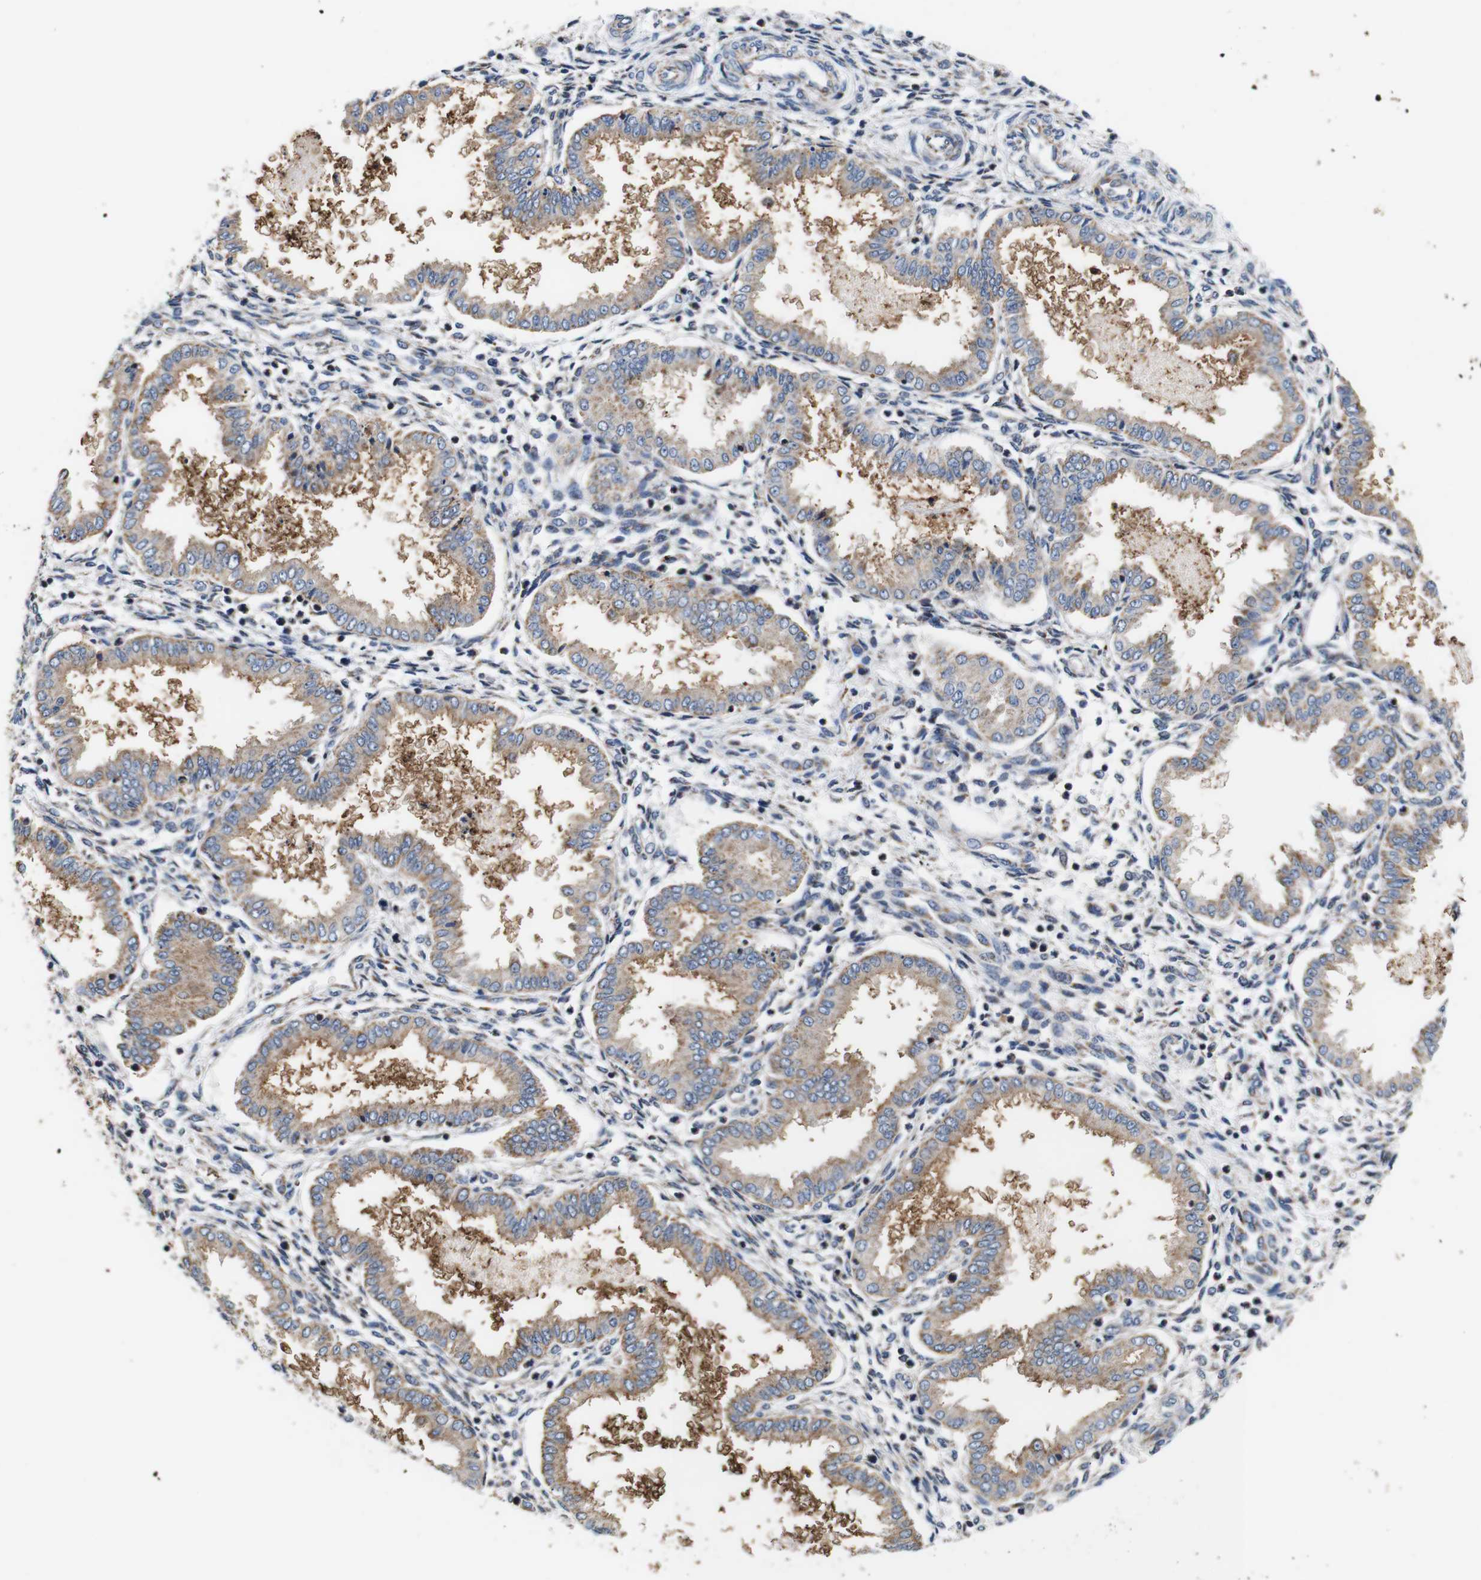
{"staining": {"intensity": "negative", "quantity": "none", "location": "none"}, "tissue": "endometrium", "cell_type": "Cells in endometrial stroma", "image_type": "normal", "snomed": [{"axis": "morphology", "description": "Normal tissue, NOS"}, {"axis": "topography", "description": "Endometrium"}], "caption": "Photomicrograph shows no significant protein expression in cells in endometrial stroma of normal endometrium. The staining is performed using DAB brown chromogen with nuclei counter-stained in using hematoxylin.", "gene": "LRP4", "patient": {"sex": "female", "age": 33}}